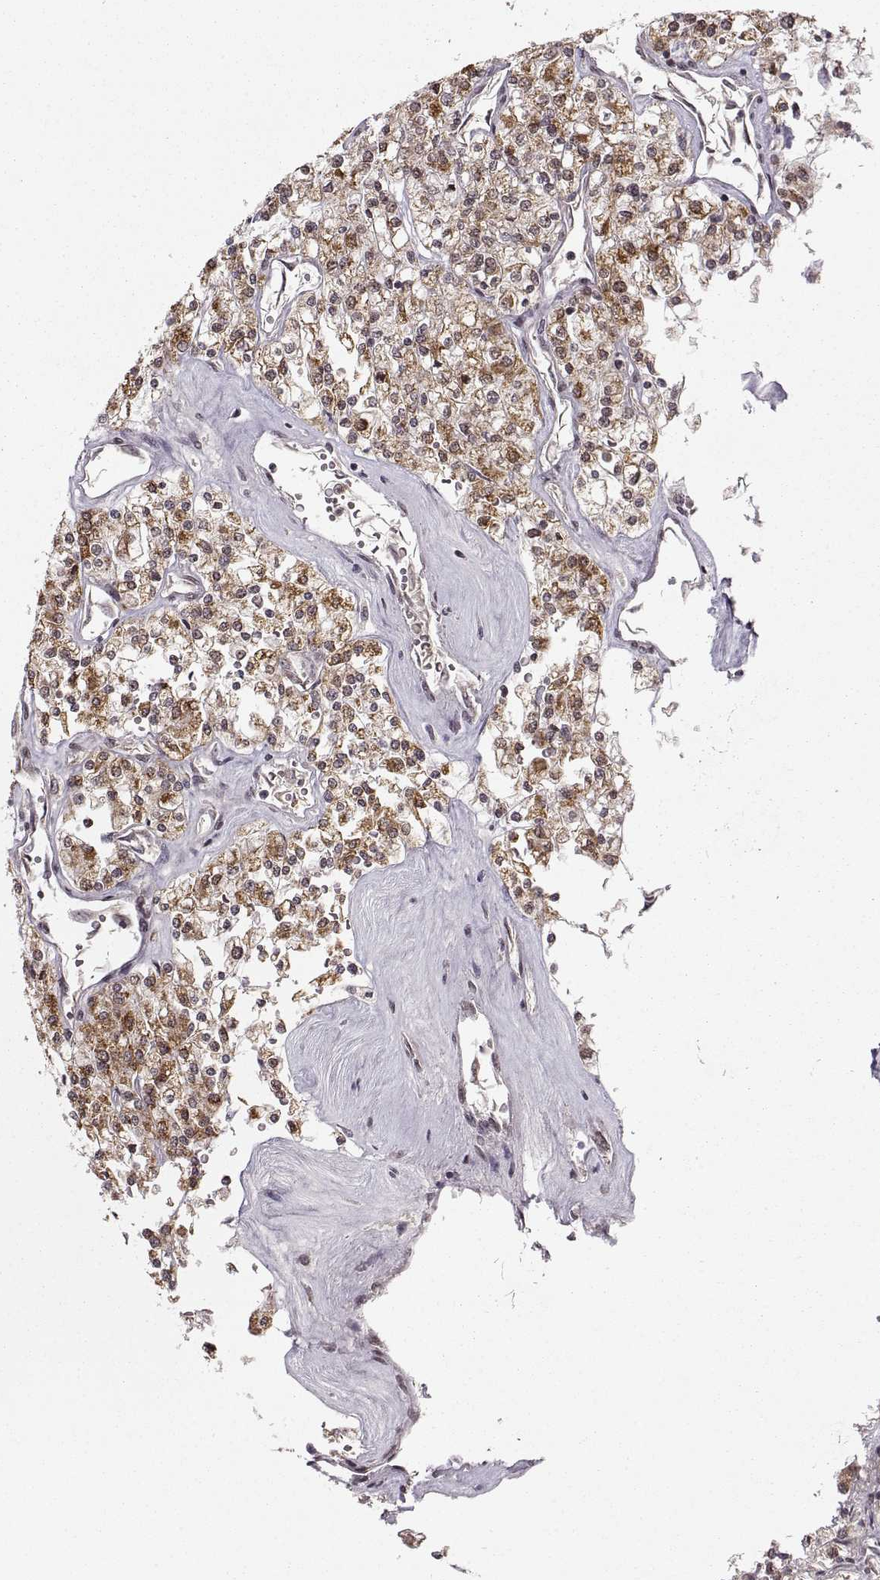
{"staining": {"intensity": "strong", "quantity": "25%-75%", "location": "cytoplasmic/membranous"}, "tissue": "renal cancer", "cell_type": "Tumor cells", "image_type": "cancer", "snomed": [{"axis": "morphology", "description": "Adenocarcinoma, NOS"}, {"axis": "topography", "description": "Kidney"}], "caption": "The immunohistochemical stain shows strong cytoplasmic/membranous expression in tumor cells of renal cancer tissue. (Stains: DAB in brown, nuclei in blue, Microscopy: brightfield microscopy at high magnification).", "gene": "RAI1", "patient": {"sex": "male", "age": 80}}